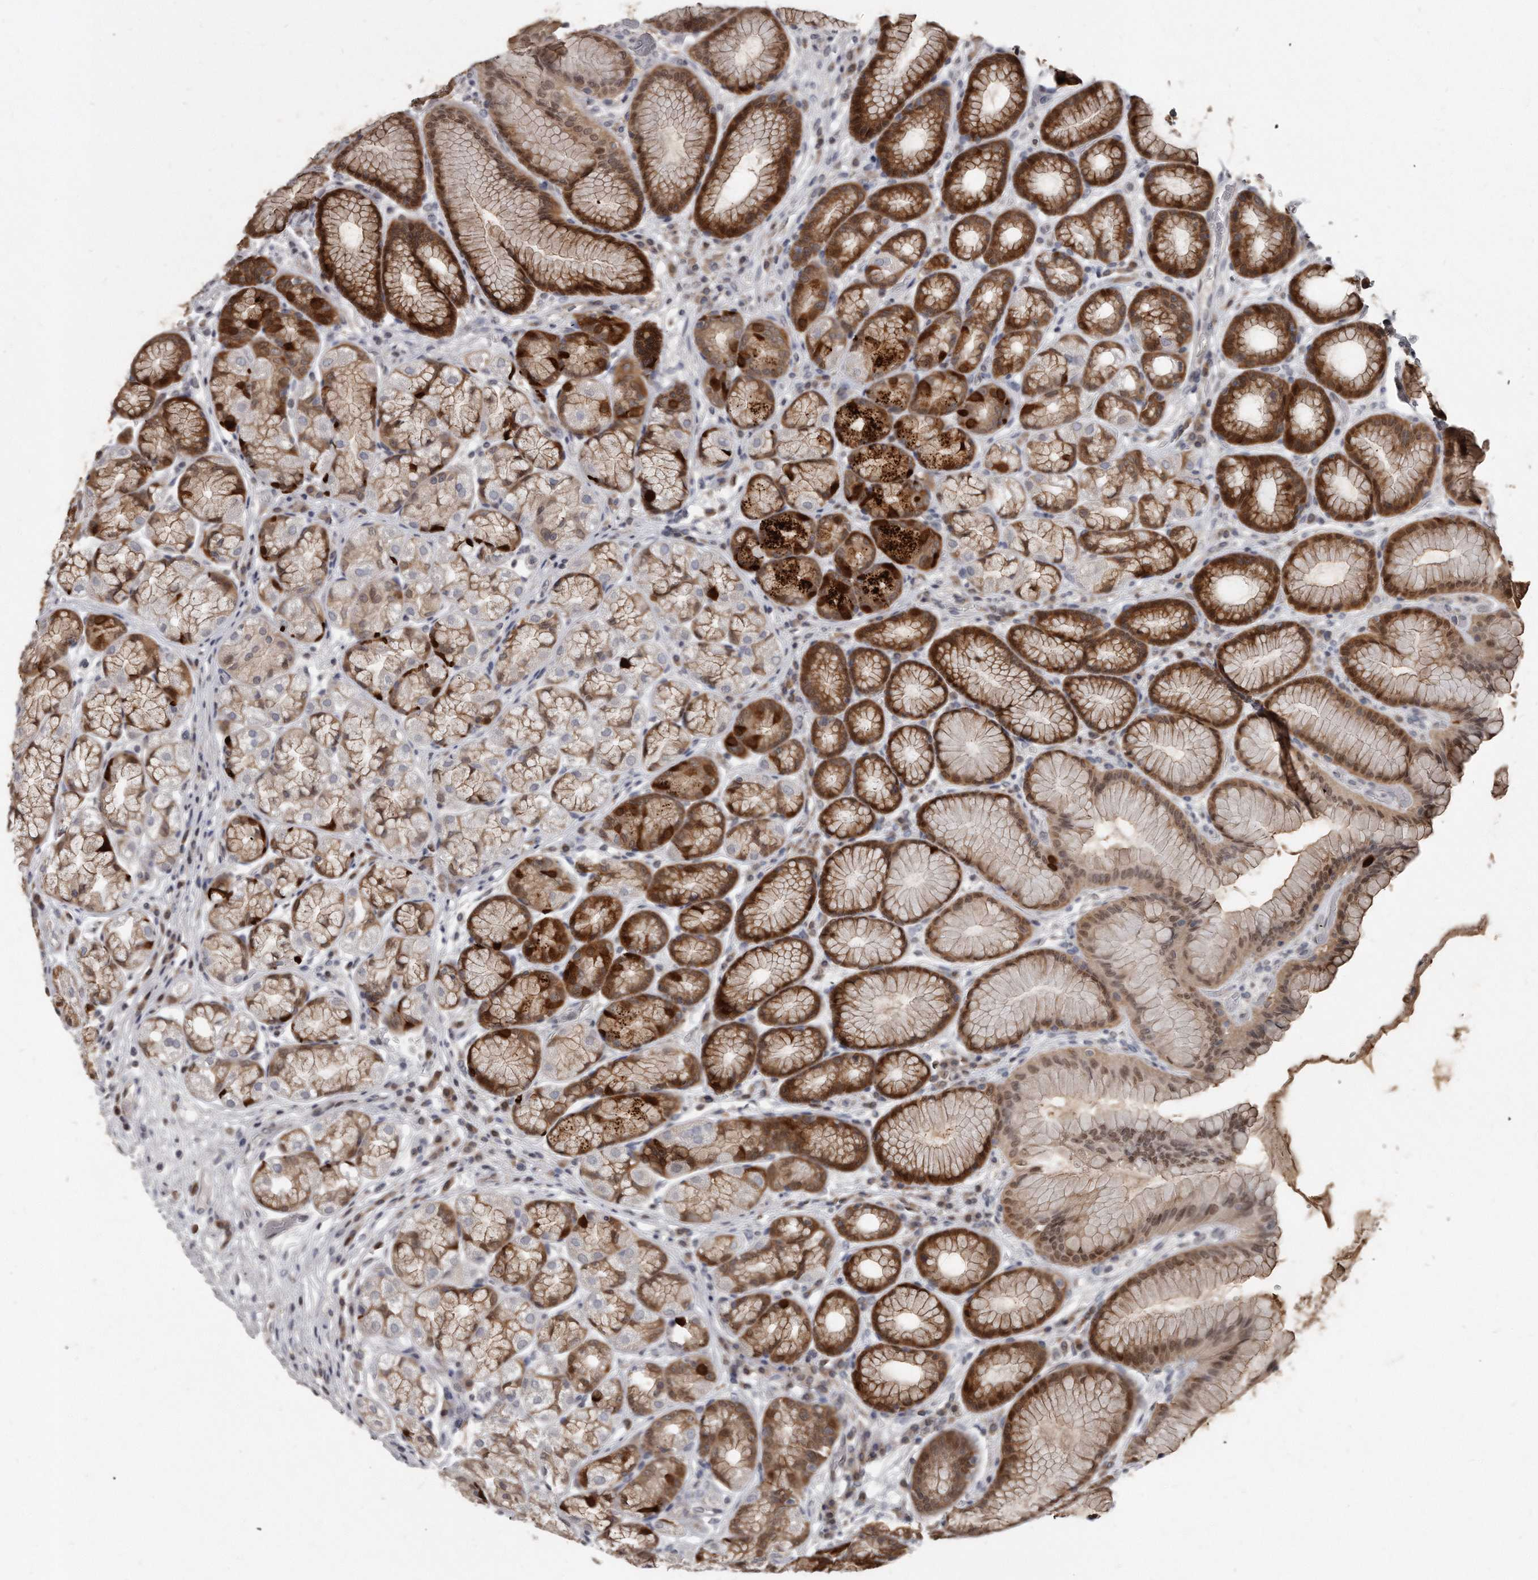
{"staining": {"intensity": "strong", "quantity": "25%-75%", "location": "cytoplasmic/membranous,nuclear"}, "tissue": "stomach", "cell_type": "Glandular cells", "image_type": "normal", "snomed": [{"axis": "morphology", "description": "Normal tissue, NOS"}, {"axis": "topography", "description": "Stomach"}], "caption": "IHC image of unremarkable stomach: human stomach stained using immunohistochemistry (IHC) shows high levels of strong protein expression localized specifically in the cytoplasmic/membranous,nuclear of glandular cells, appearing as a cytoplasmic/membranous,nuclear brown color.", "gene": "GCH1", "patient": {"sex": "male", "age": 57}}